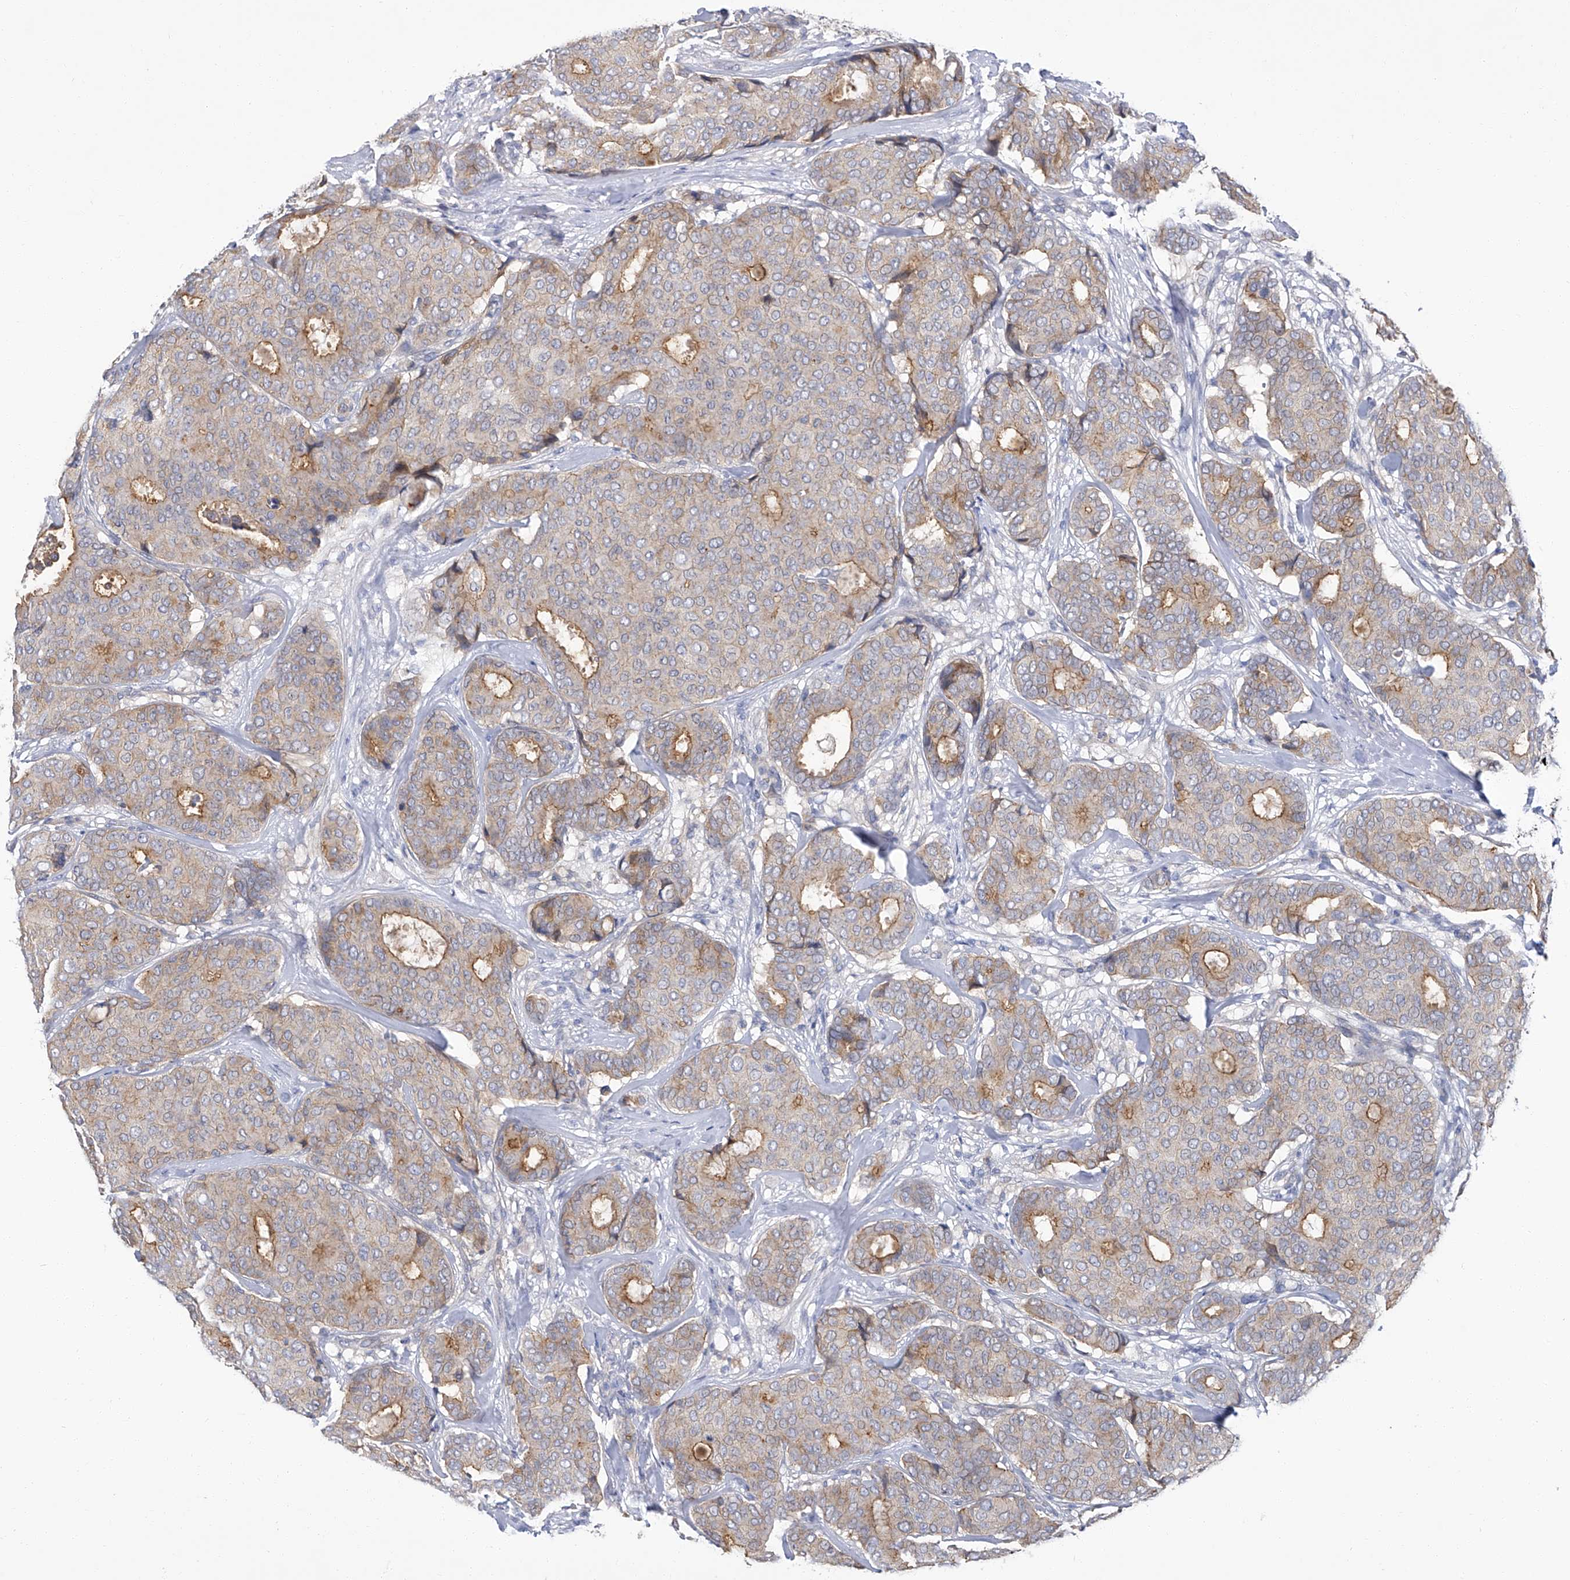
{"staining": {"intensity": "moderate", "quantity": "25%-75%", "location": "cytoplasmic/membranous"}, "tissue": "breast cancer", "cell_type": "Tumor cells", "image_type": "cancer", "snomed": [{"axis": "morphology", "description": "Duct carcinoma"}, {"axis": "topography", "description": "Breast"}], "caption": "This histopathology image reveals immunohistochemistry (IHC) staining of human intraductal carcinoma (breast), with medium moderate cytoplasmic/membranous staining in about 25%-75% of tumor cells.", "gene": "PARD3", "patient": {"sex": "female", "age": 75}}